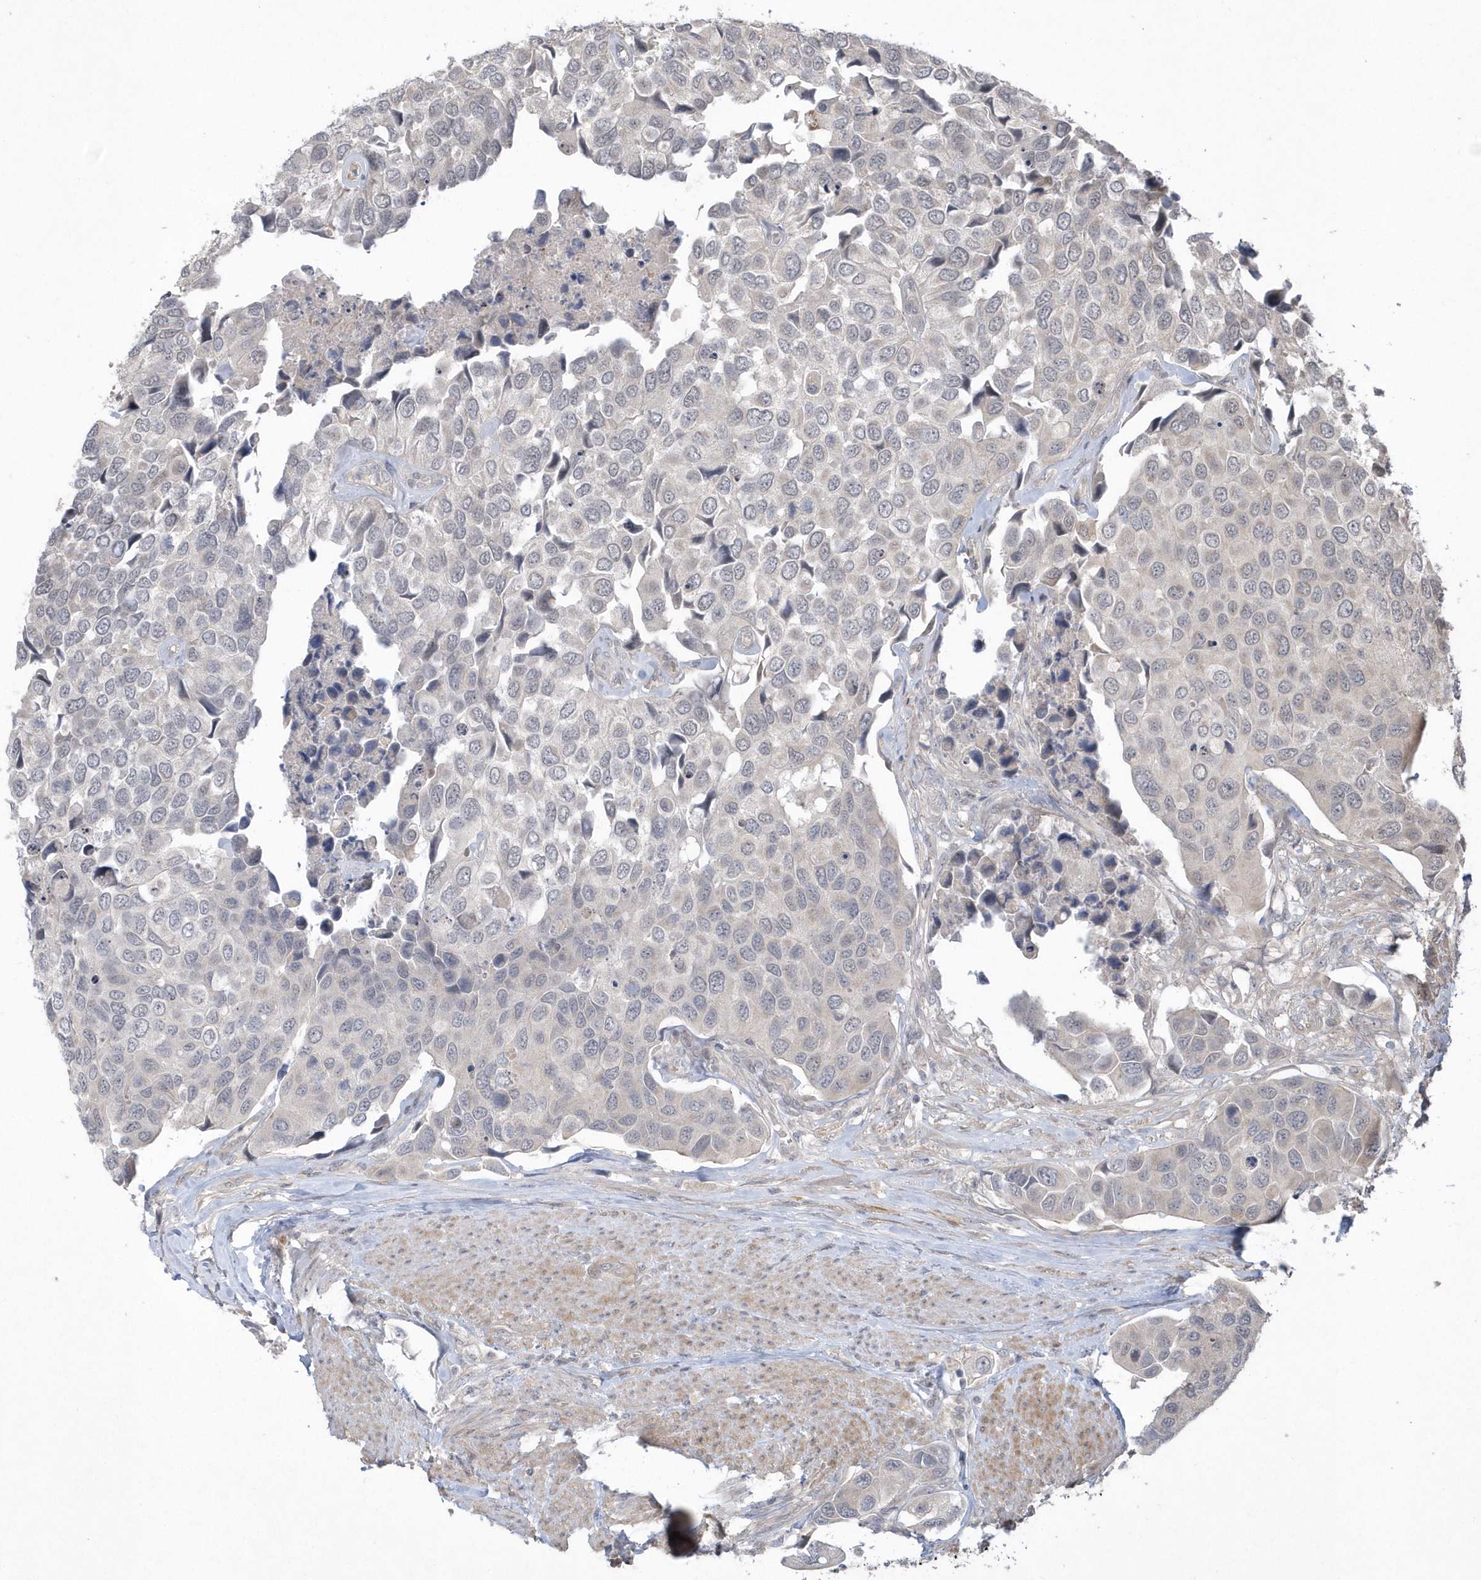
{"staining": {"intensity": "negative", "quantity": "none", "location": "none"}, "tissue": "urothelial cancer", "cell_type": "Tumor cells", "image_type": "cancer", "snomed": [{"axis": "morphology", "description": "Urothelial carcinoma, High grade"}, {"axis": "topography", "description": "Urinary bladder"}], "caption": "Tumor cells show no significant positivity in high-grade urothelial carcinoma. The staining is performed using DAB brown chromogen with nuclei counter-stained in using hematoxylin.", "gene": "TSPEAR", "patient": {"sex": "male", "age": 74}}